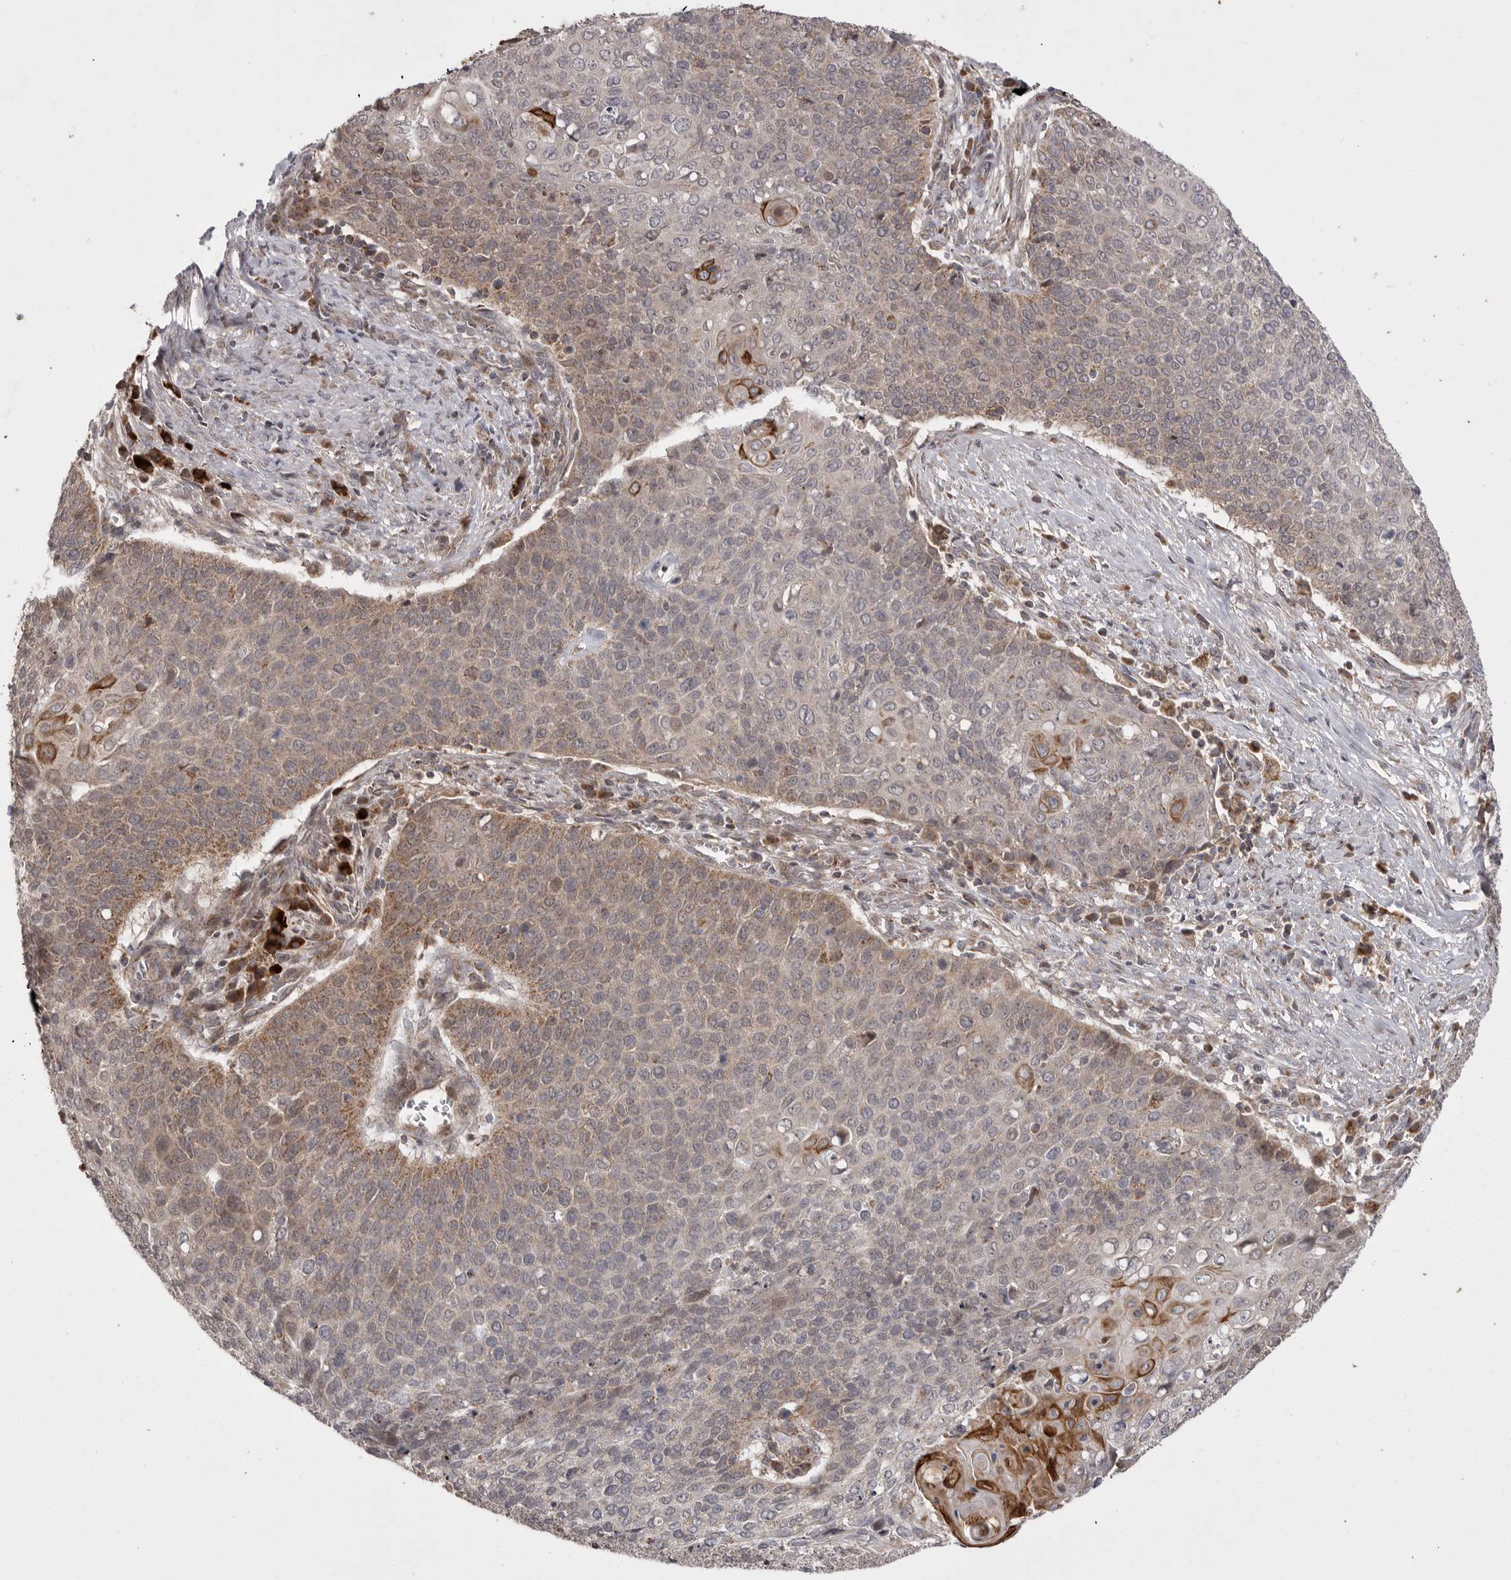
{"staining": {"intensity": "moderate", "quantity": "25%-75%", "location": "cytoplasmic/membranous"}, "tissue": "cervical cancer", "cell_type": "Tumor cells", "image_type": "cancer", "snomed": [{"axis": "morphology", "description": "Squamous cell carcinoma, NOS"}, {"axis": "topography", "description": "Cervix"}], "caption": "Moderate cytoplasmic/membranous positivity is seen in about 25%-75% of tumor cells in cervical cancer. (brown staining indicates protein expression, while blue staining denotes nuclei).", "gene": "KYAT3", "patient": {"sex": "female", "age": 39}}